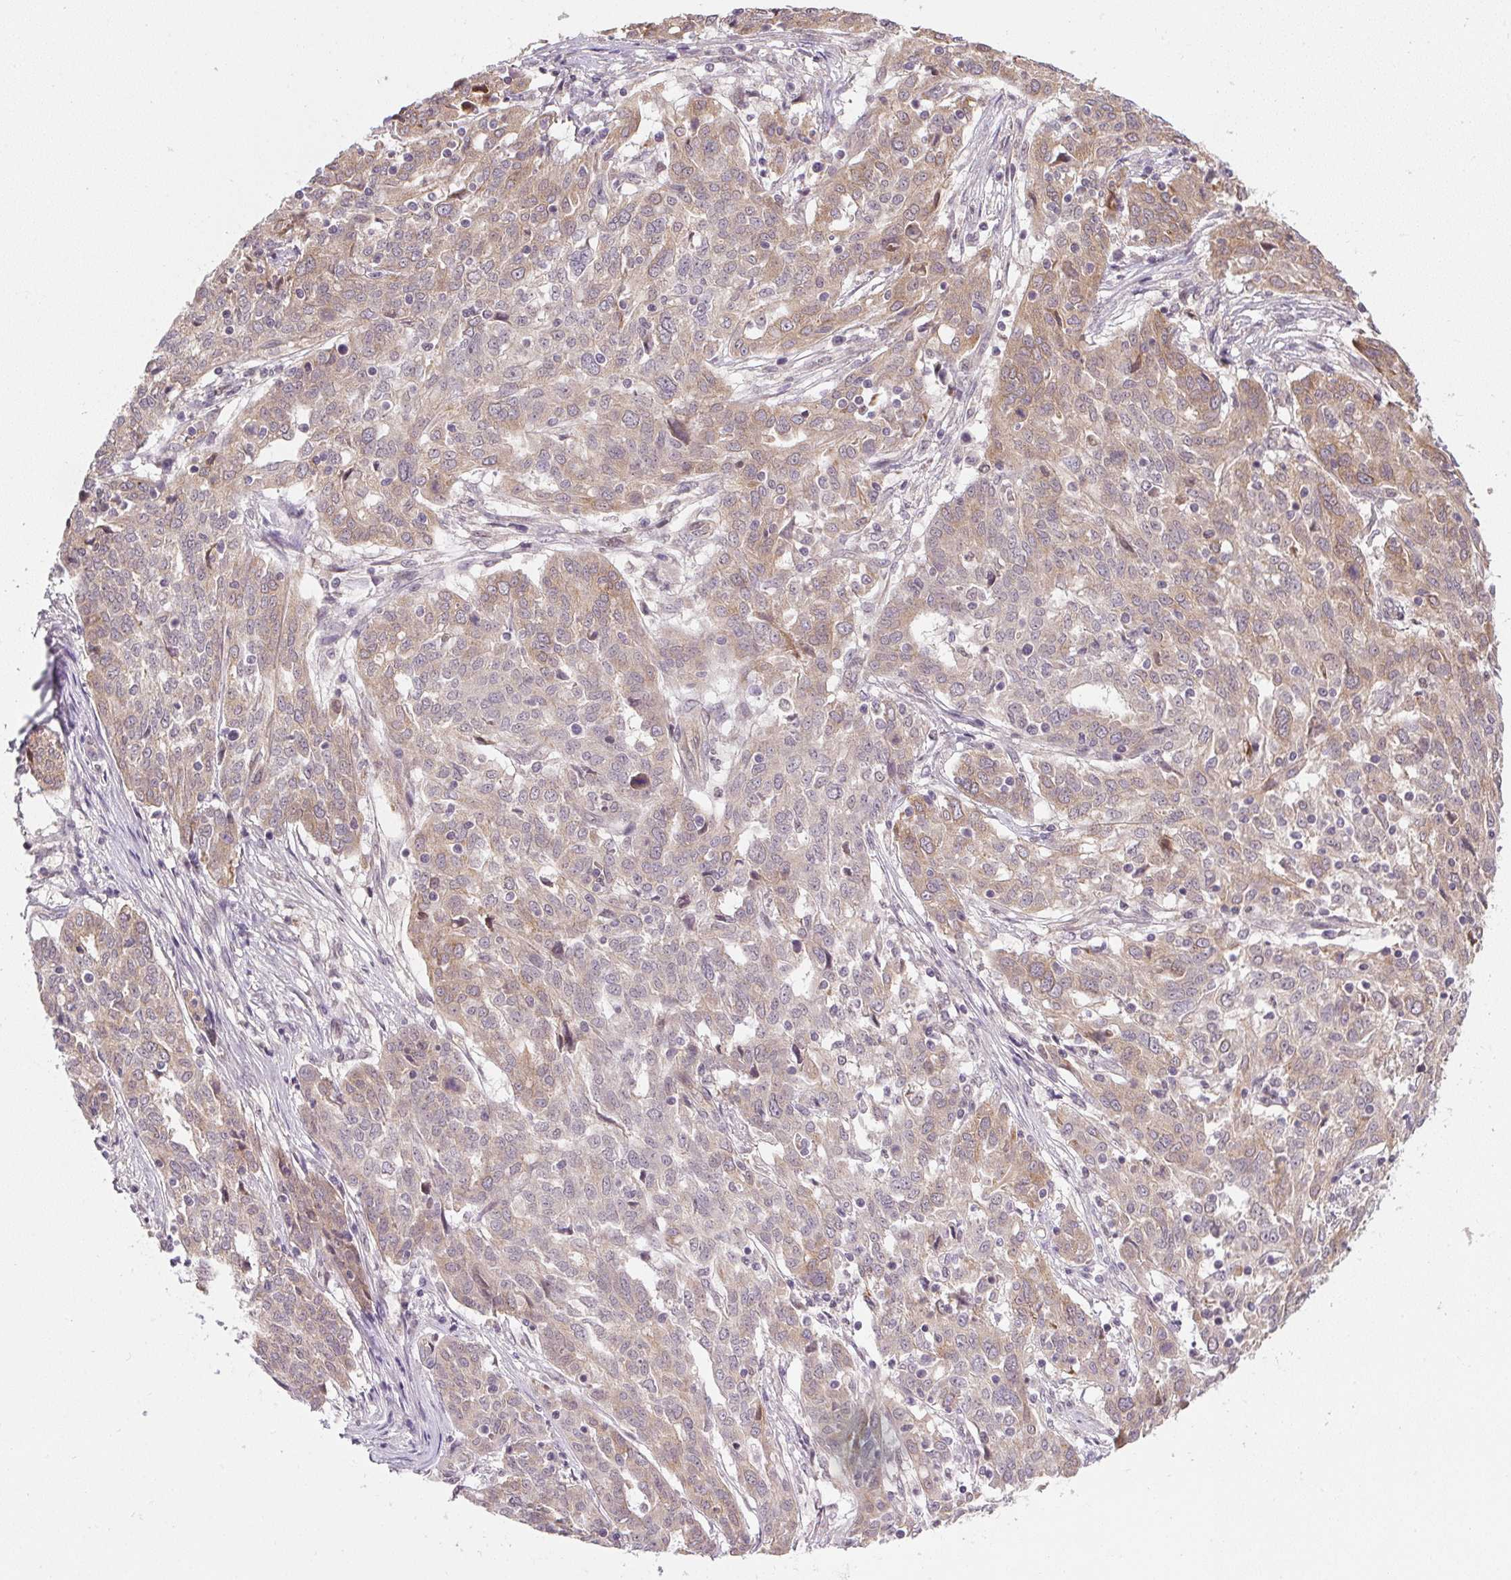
{"staining": {"intensity": "weak", "quantity": "25%-75%", "location": "cytoplasmic/membranous"}, "tissue": "ovarian cancer", "cell_type": "Tumor cells", "image_type": "cancer", "snomed": [{"axis": "morphology", "description": "Cystadenocarcinoma, serous, NOS"}, {"axis": "topography", "description": "Ovary"}], "caption": "DAB immunohistochemical staining of human ovarian cancer reveals weak cytoplasmic/membranous protein positivity in about 25%-75% of tumor cells.", "gene": "CFAP92", "patient": {"sex": "female", "age": 67}}